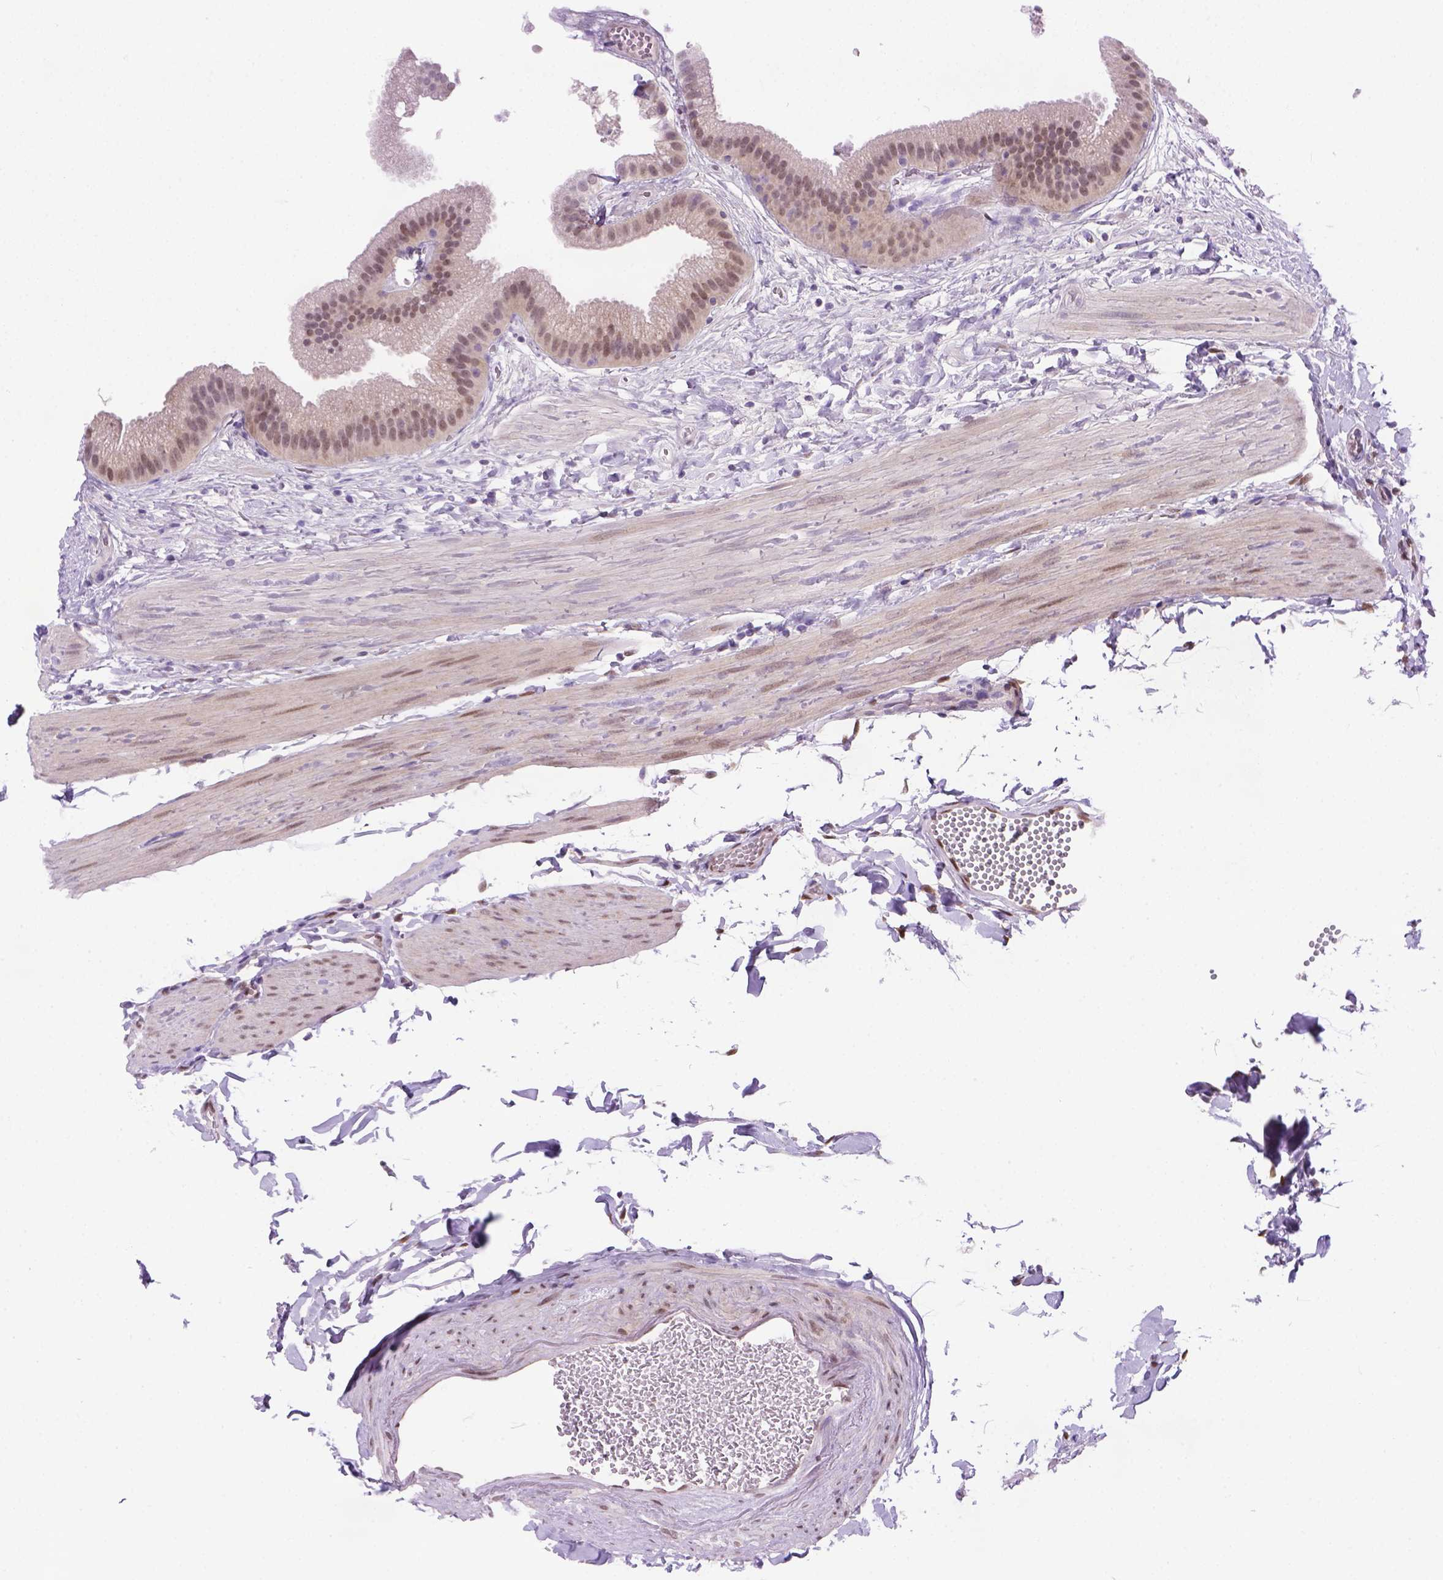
{"staining": {"intensity": "weak", "quantity": "25%-75%", "location": "cytoplasmic/membranous,nuclear"}, "tissue": "gallbladder", "cell_type": "Glandular cells", "image_type": "normal", "snomed": [{"axis": "morphology", "description": "Normal tissue, NOS"}, {"axis": "topography", "description": "Gallbladder"}], "caption": "An immunohistochemistry micrograph of benign tissue is shown. Protein staining in brown shows weak cytoplasmic/membranous,nuclear positivity in gallbladder within glandular cells.", "gene": "MGMT", "patient": {"sex": "female", "age": 63}}